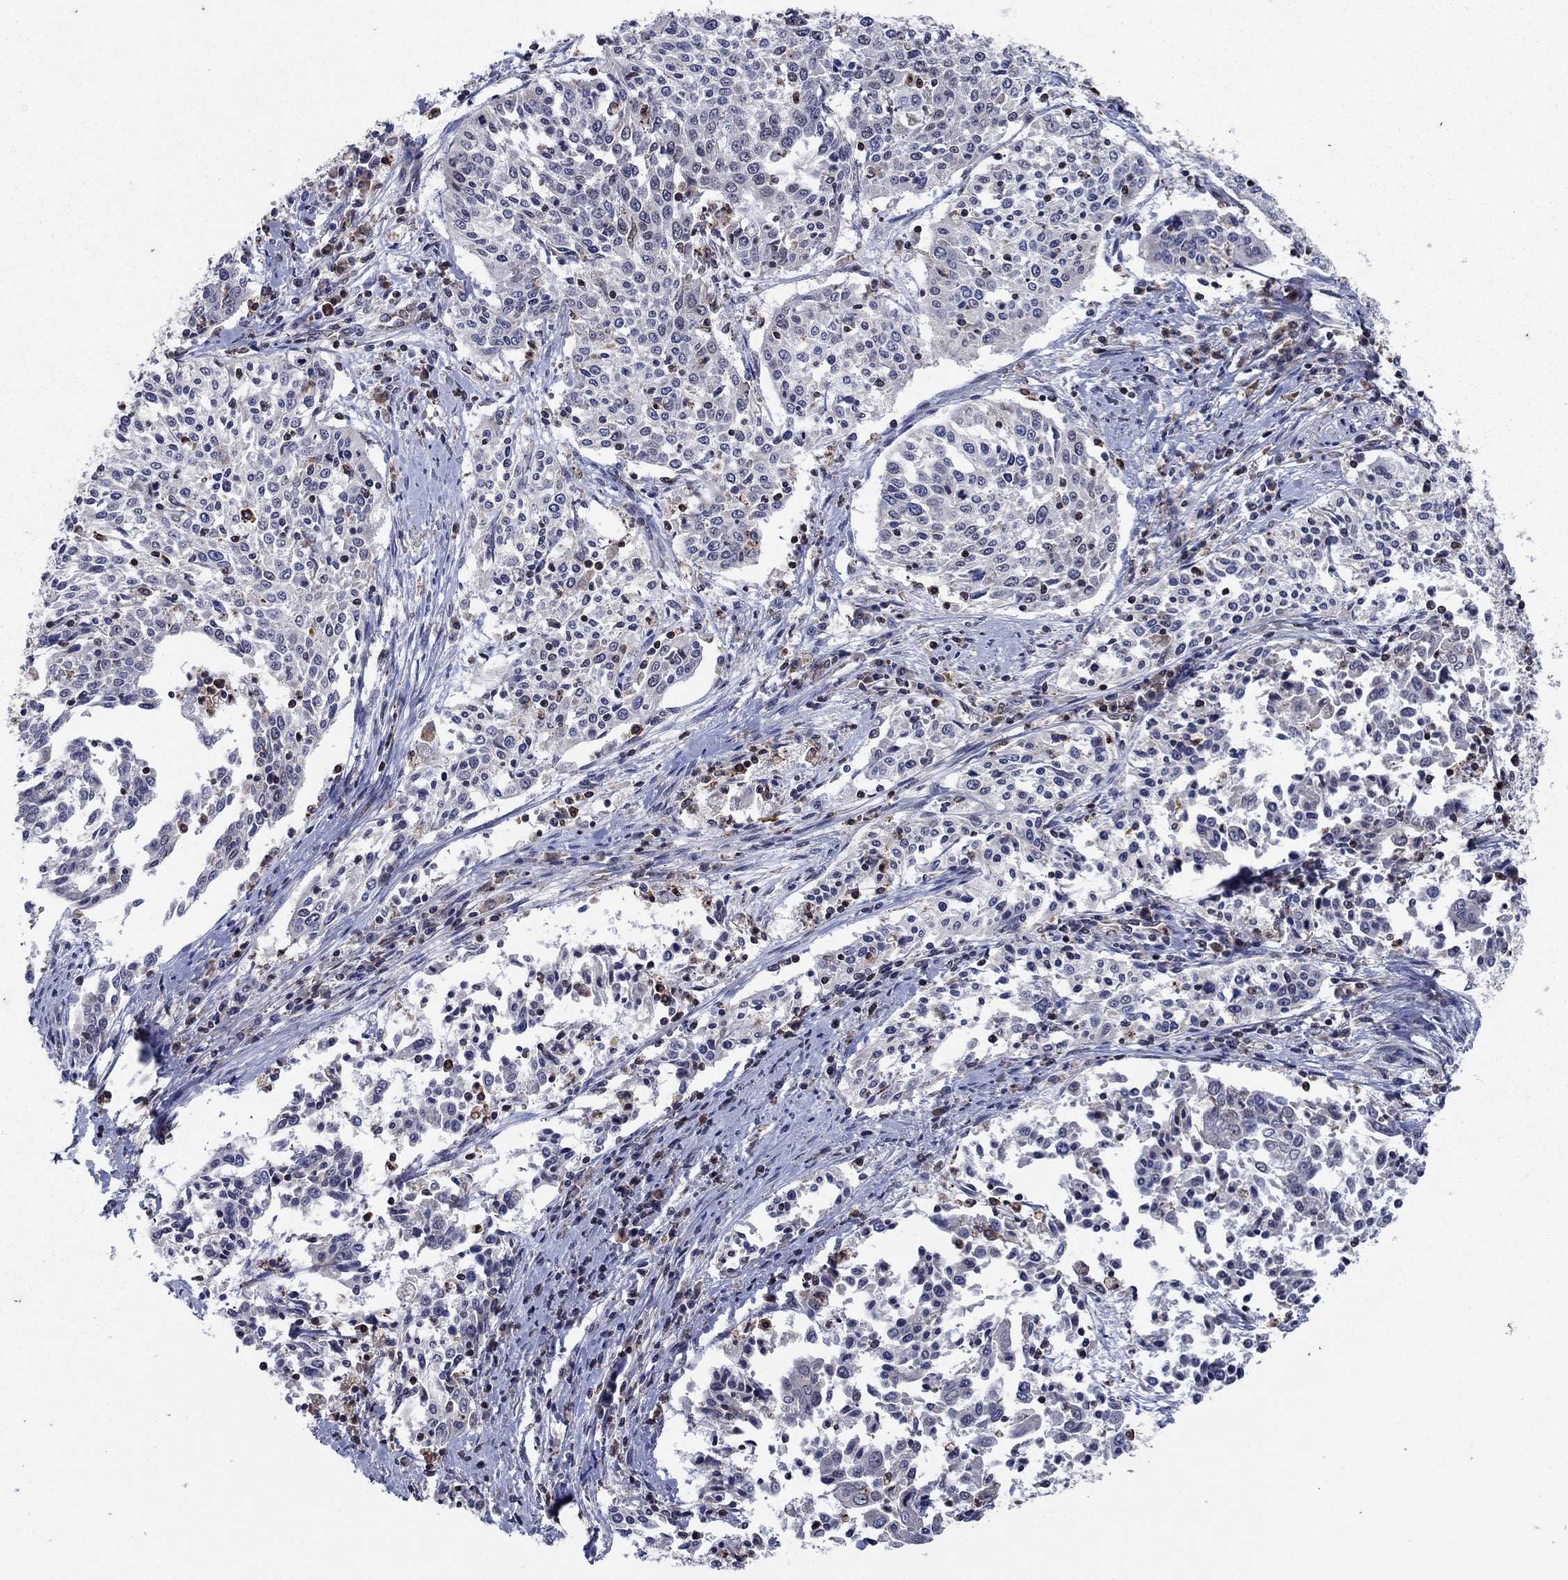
{"staining": {"intensity": "negative", "quantity": "none", "location": "none"}, "tissue": "cervical cancer", "cell_type": "Tumor cells", "image_type": "cancer", "snomed": [{"axis": "morphology", "description": "Squamous cell carcinoma, NOS"}, {"axis": "topography", "description": "Cervix"}], "caption": "High magnification brightfield microscopy of cervical cancer (squamous cell carcinoma) stained with DAB (3,3'-diaminobenzidine) (brown) and counterstained with hematoxylin (blue): tumor cells show no significant positivity.", "gene": "DHRS7", "patient": {"sex": "female", "age": 41}}